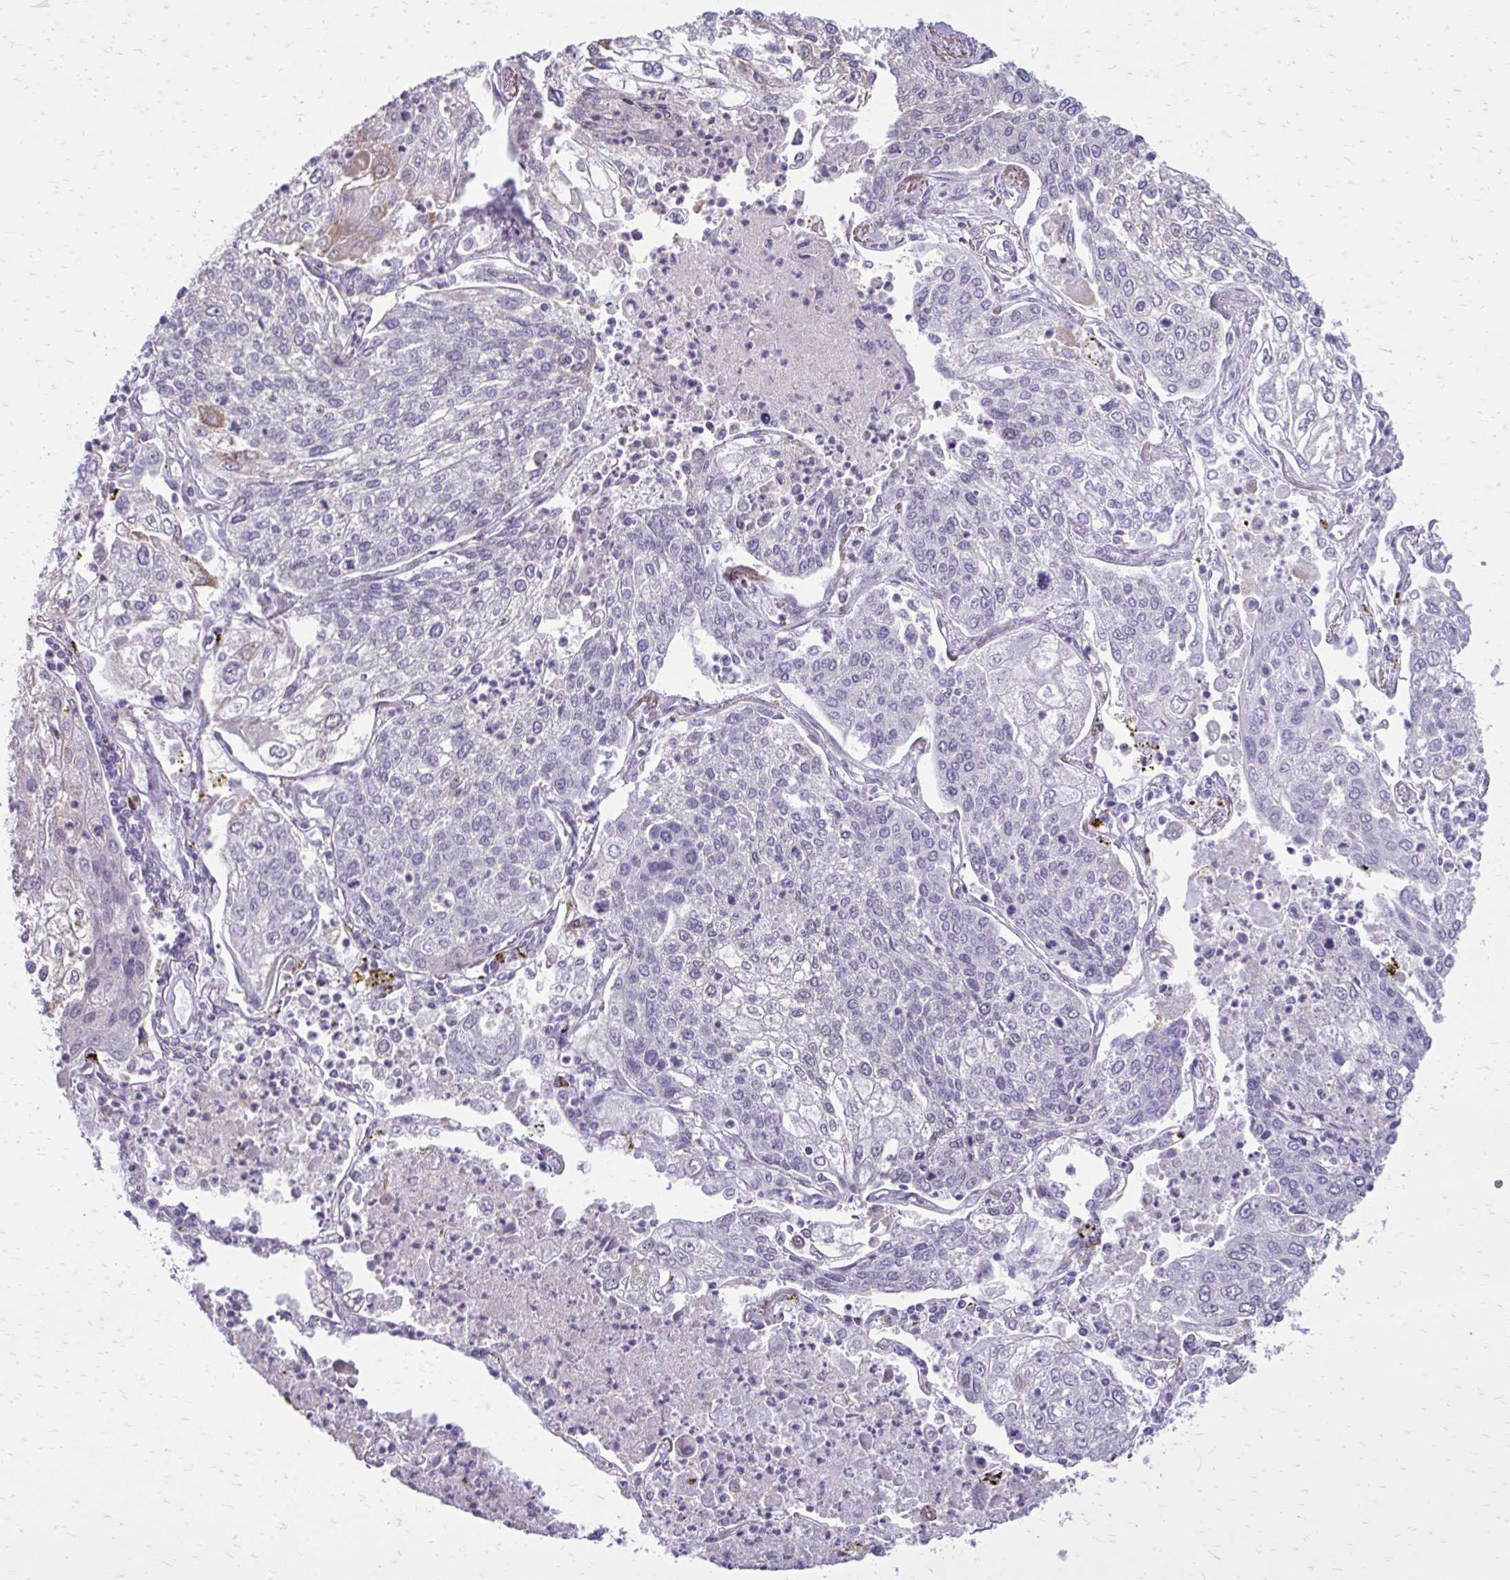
{"staining": {"intensity": "negative", "quantity": "none", "location": "none"}, "tissue": "lung cancer", "cell_type": "Tumor cells", "image_type": "cancer", "snomed": [{"axis": "morphology", "description": "Squamous cell carcinoma, NOS"}, {"axis": "topography", "description": "Lung"}], "caption": "Immunohistochemistry (IHC) micrograph of neoplastic tissue: human lung cancer stained with DAB displays no significant protein positivity in tumor cells.", "gene": "PROSER1", "patient": {"sex": "male", "age": 74}}